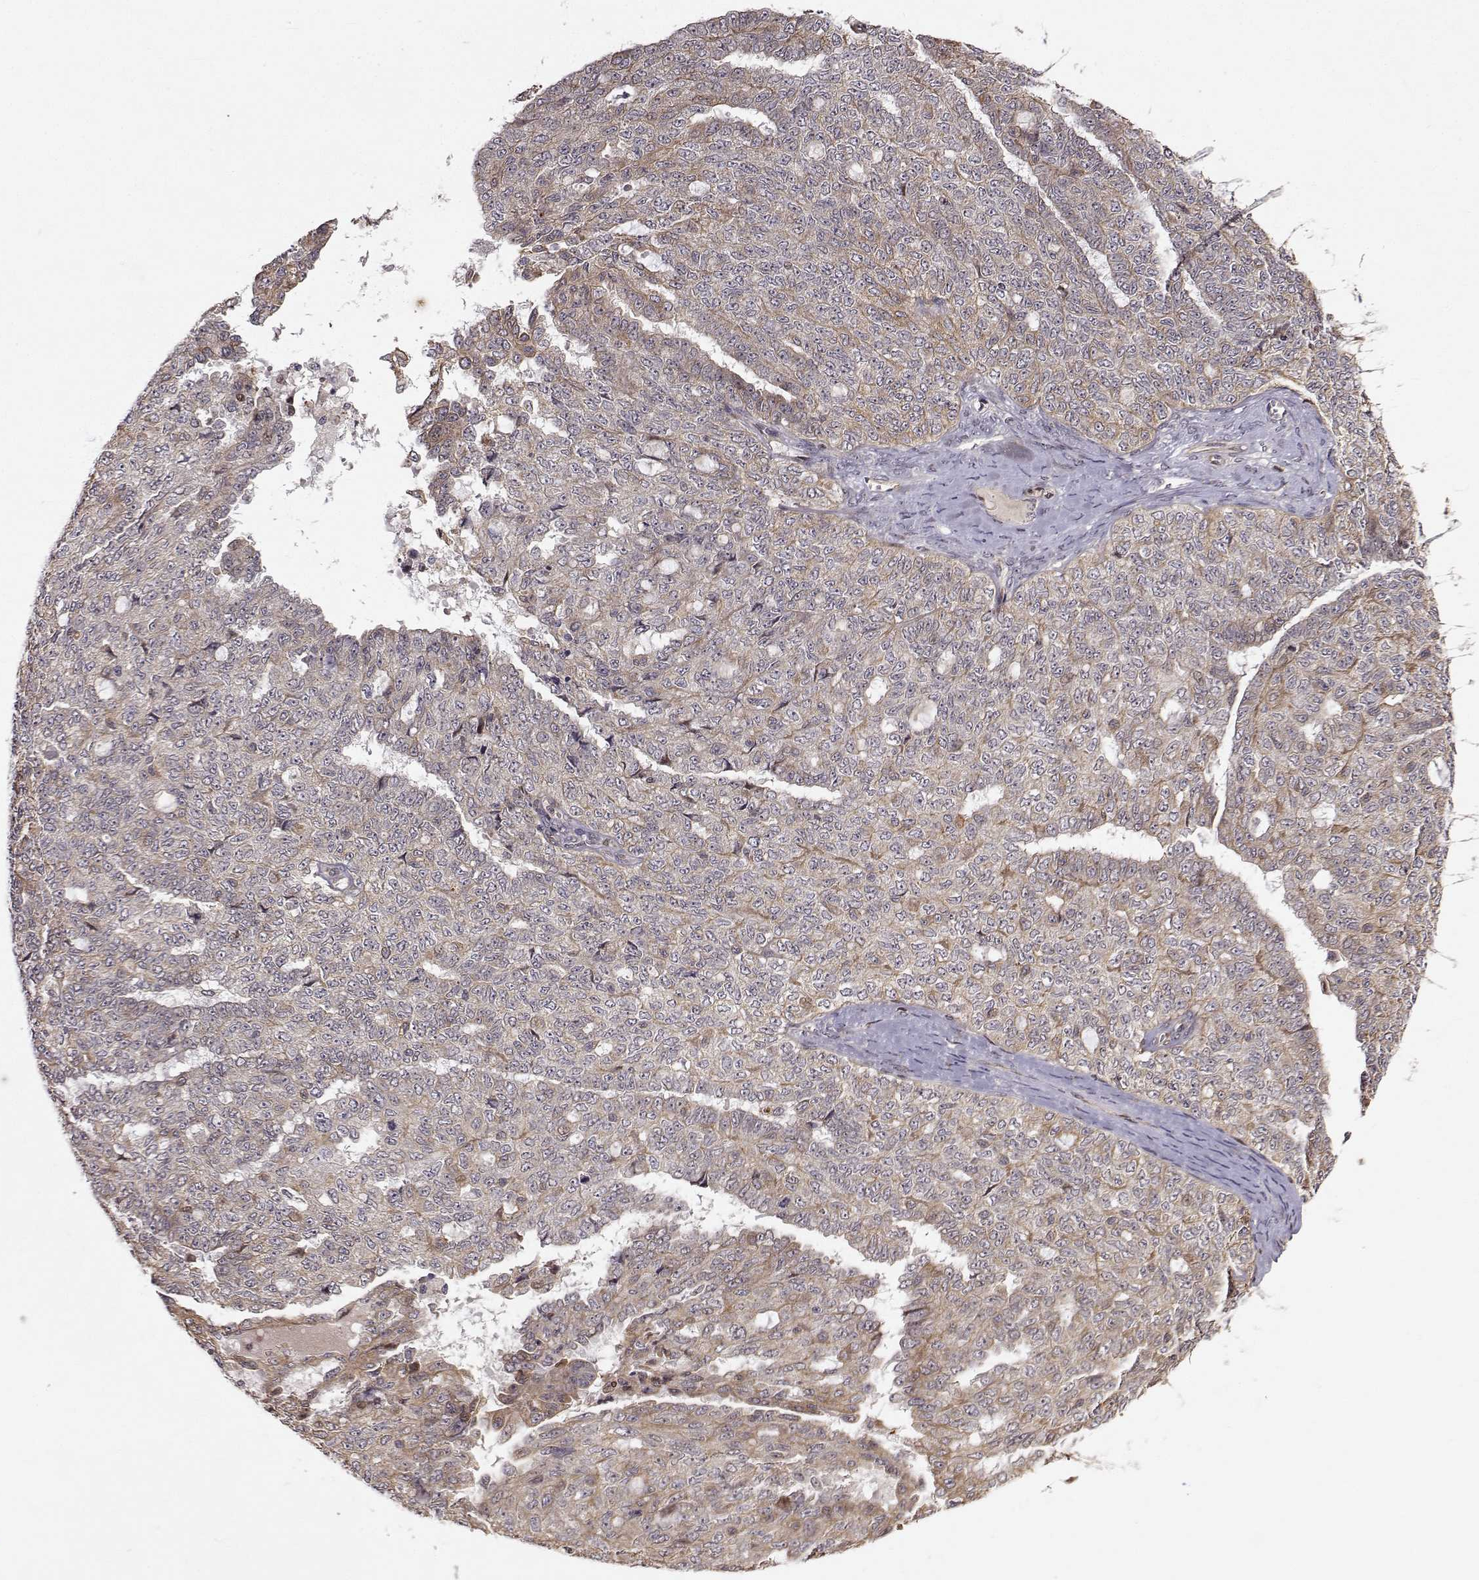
{"staining": {"intensity": "moderate", "quantity": "<25%", "location": "cytoplasmic/membranous"}, "tissue": "ovarian cancer", "cell_type": "Tumor cells", "image_type": "cancer", "snomed": [{"axis": "morphology", "description": "Cystadenocarcinoma, serous, NOS"}, {"axis": "topography", "description": "Ovary"}], "caption": "DAB immunohistochemical staining of ovarian cancer shows moderate cytoplasmic/membranous protein staining in approximately <25% of tumor cells. (Brightfield microscopy of DAB IHC at high magnification).", "gene": "APC", "patient": {"sex": "female", "age": 71}}